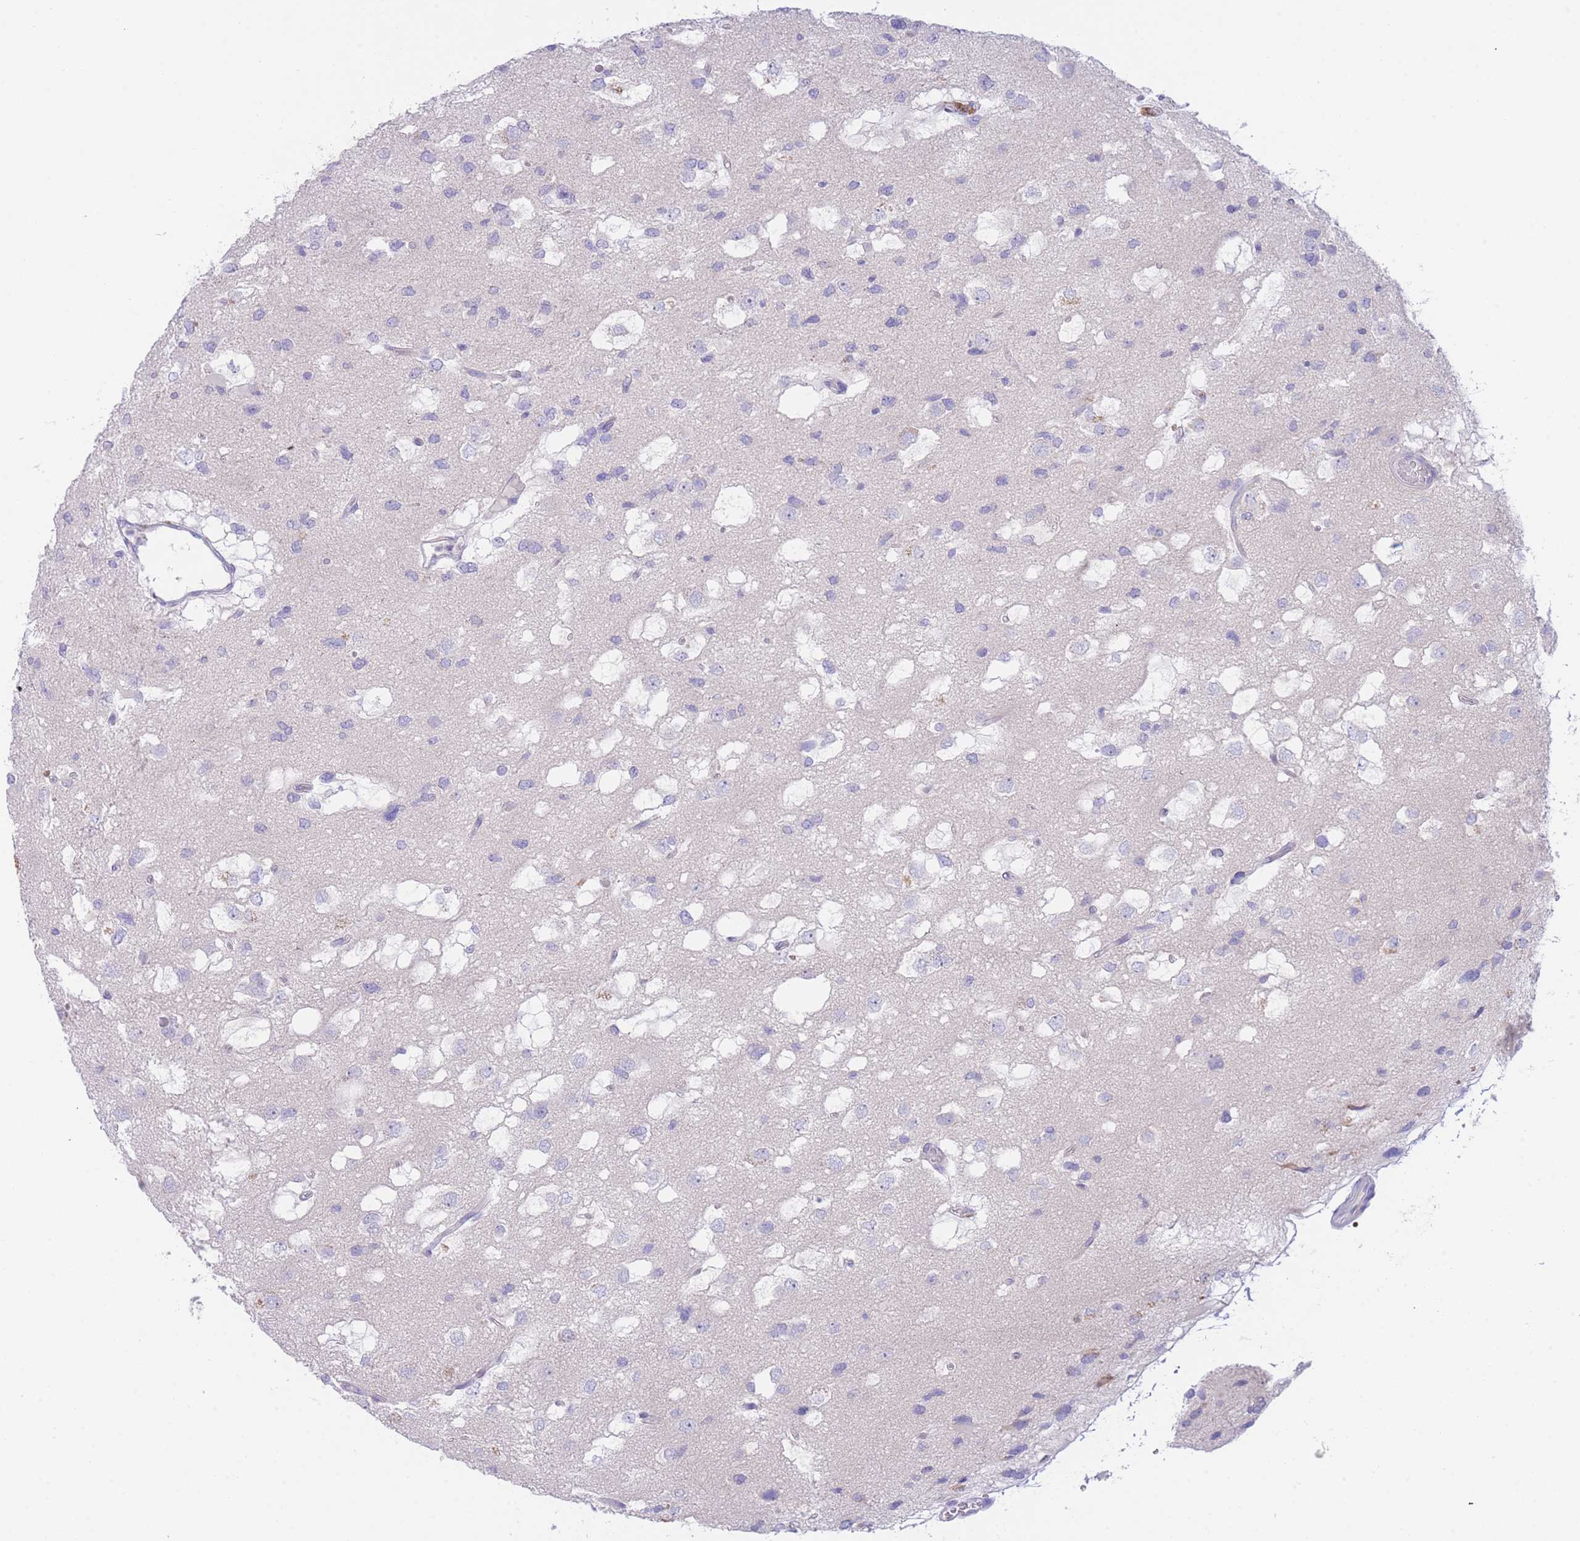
{"staining": {"intensity": "negative", "quantity": "none", "location": "none"}, "tissue": "glioma", "cell_type": "Tumor cells", "image_type": "cancer", "snomed": [{"axis": "morphology", "description": "Glioma, malignant, High grade"}, {"axis": "topography", "description": "Brain"}], "caption": "This is an immunohistochemistry photomicrograph of glioma. There is no staining in tumor cells.", "gene": "PCDHB3", "patient": {"sex": "male", "age": 53}}